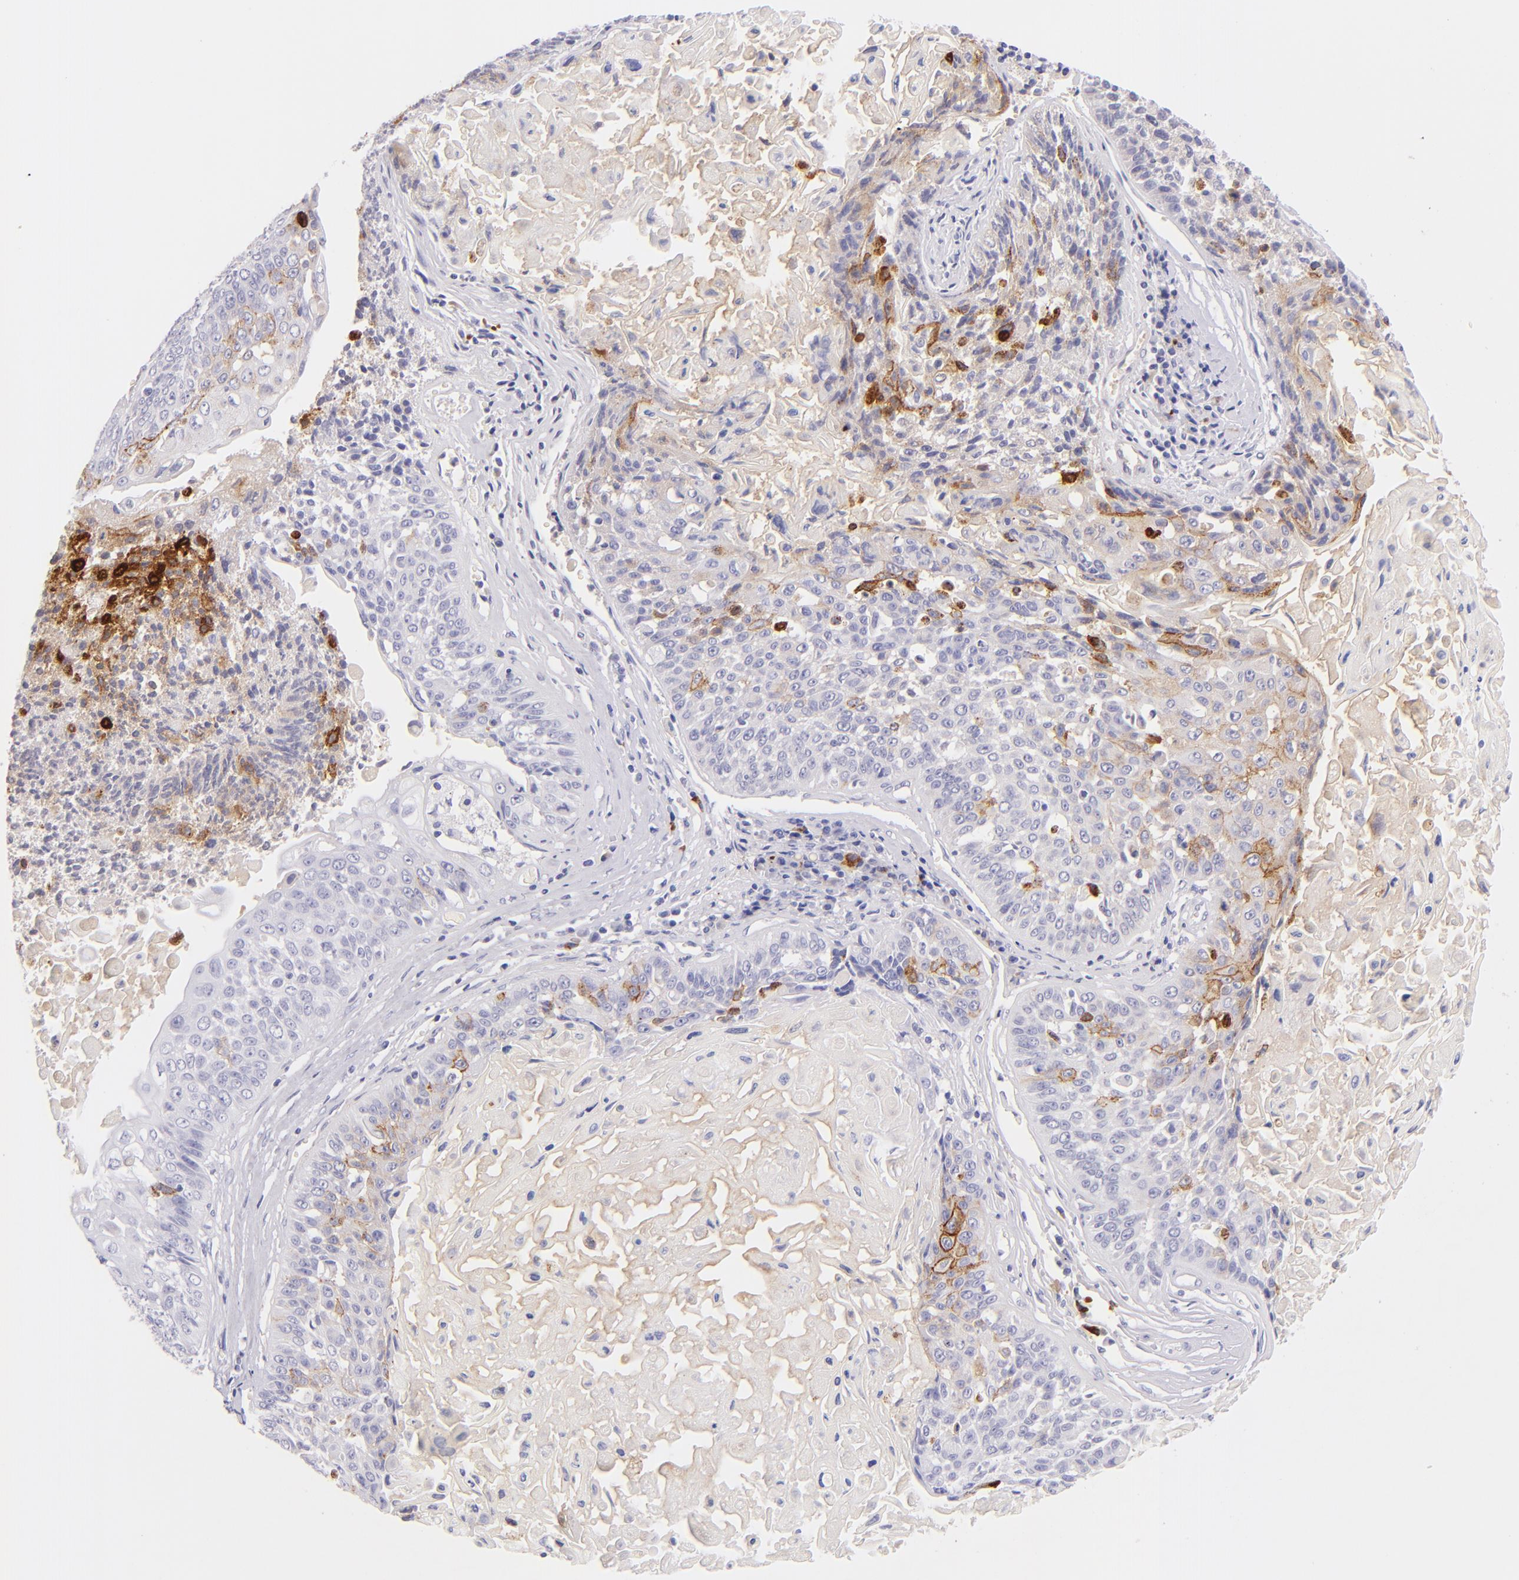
{"staining": {"intensity": "moderate", "quantity": "<25%", "location": "cytoplasmic/membranous"}, "tissue": "lung cancer", "cell_type": "Tumor cells", "image_type": "cancer", "snomed": [{"axis": "morphology", "description": "Adenocarcinoma, NOS"}, {"axis": "topography", "description": "Lung"}], "caption": "Immunohistochemistry photomicrograph of neoplastic tissue: human adenocarcinoma (lung) stained using immunohistochemistry demonstrates low levels of moderate protein expression localized specifically in the cytoplasmic/membranous of tumor cells, appearing as a cytoplasmic/membranous brown color.", "gene": "SDC1", "patient": {"sex": "male", "age": 60}}